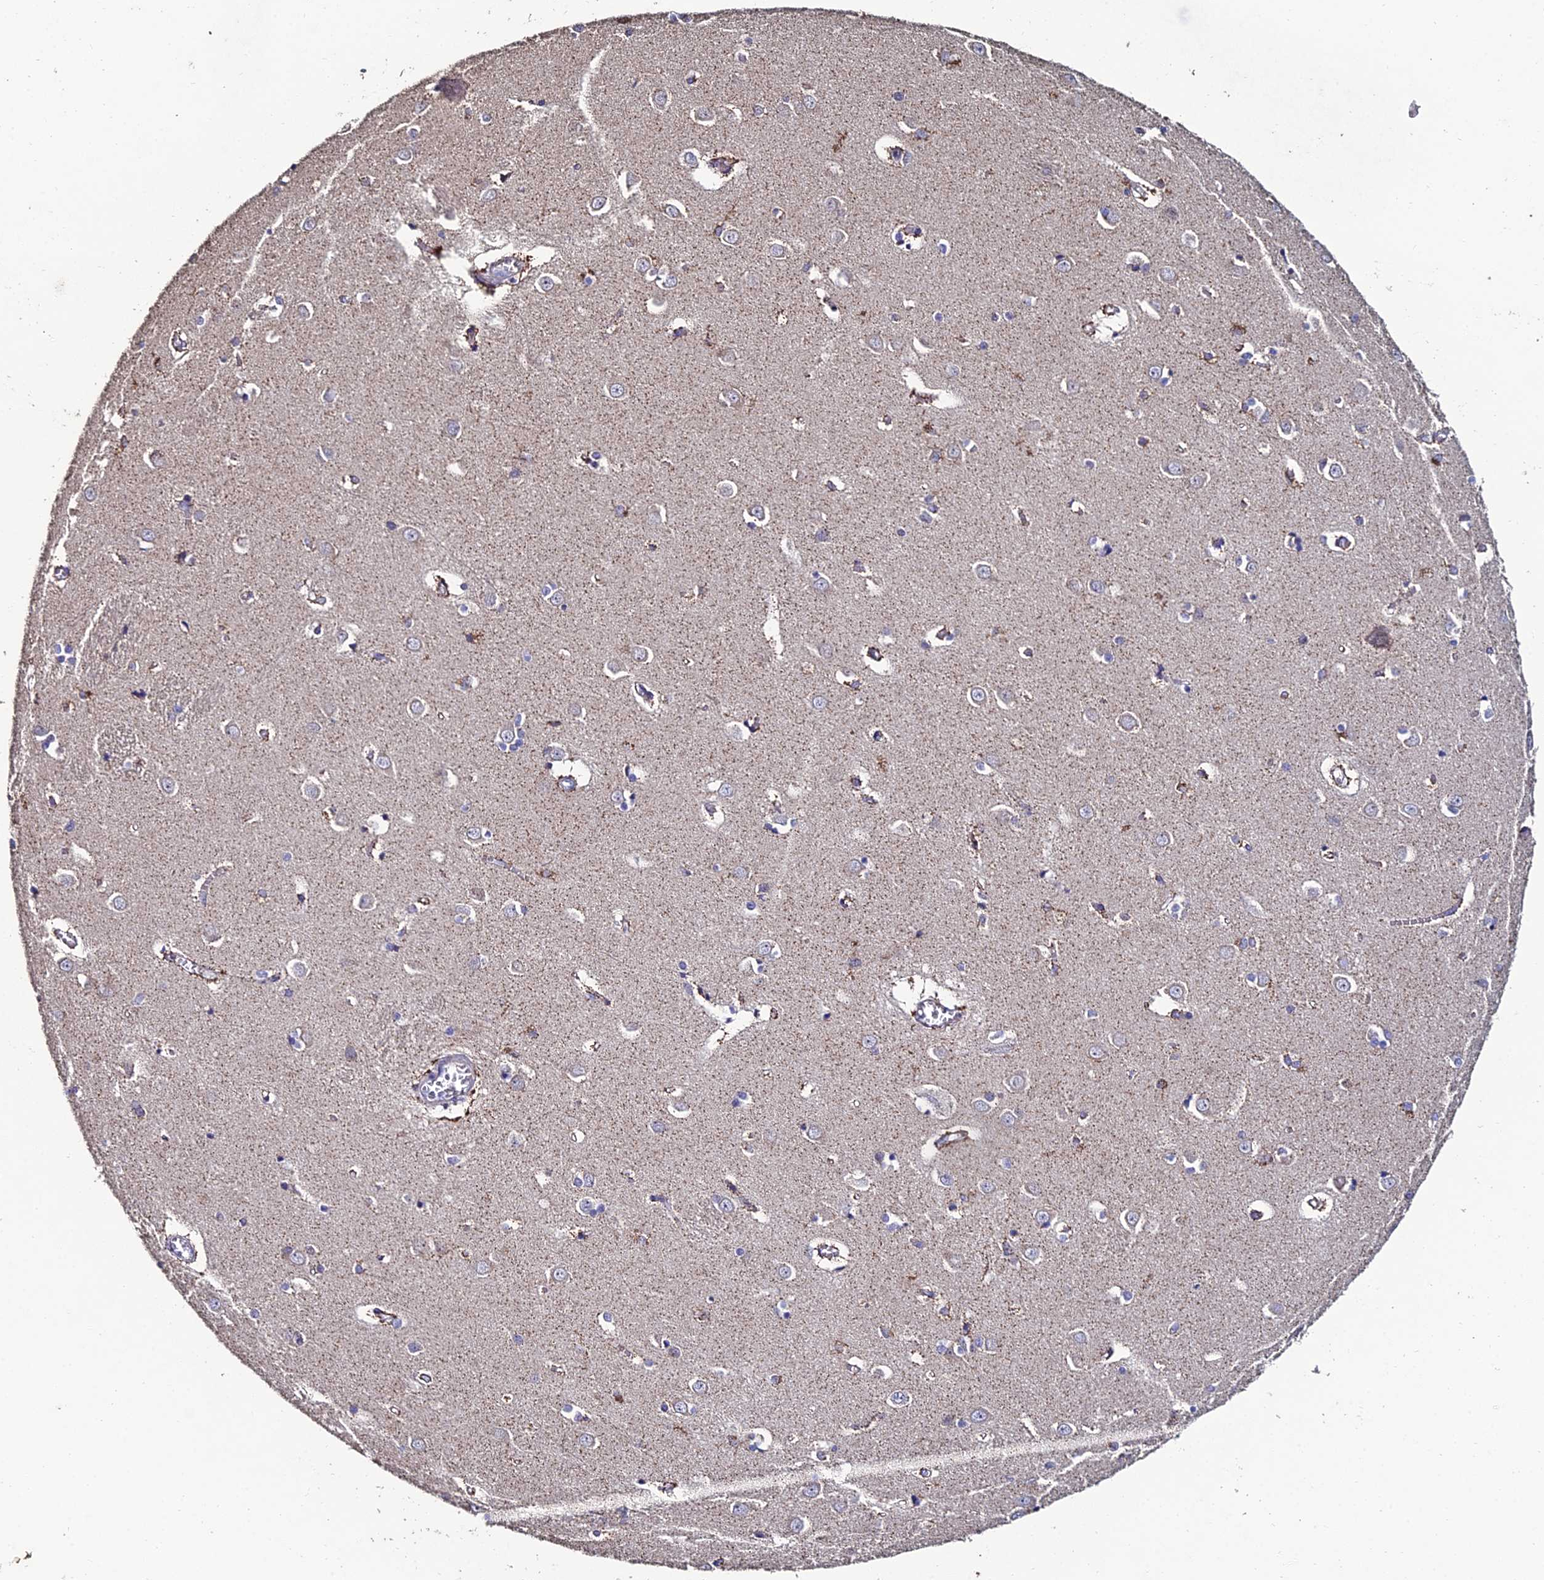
{"staining": {"intensity": "weak", "quantity": "<25%", "location": "cytoplasmic/membranous"}, "tissue": "caudate", "cell_type": "Glial cells", "image_type": "normal", "snomed": [{"axis": "morphology", "description": "Normal tissue, NOS"}, {"axis": "topography", "description": "Lateral ventricle wall"}], "caption": "Immunohistochemical staining of unremarkable human caudate shows no significant staining in glial cells. (DAB immunohistochemistry, high magnification).", "gene": "ESRRG", "patient": {"sex": "male", "age": 37}}